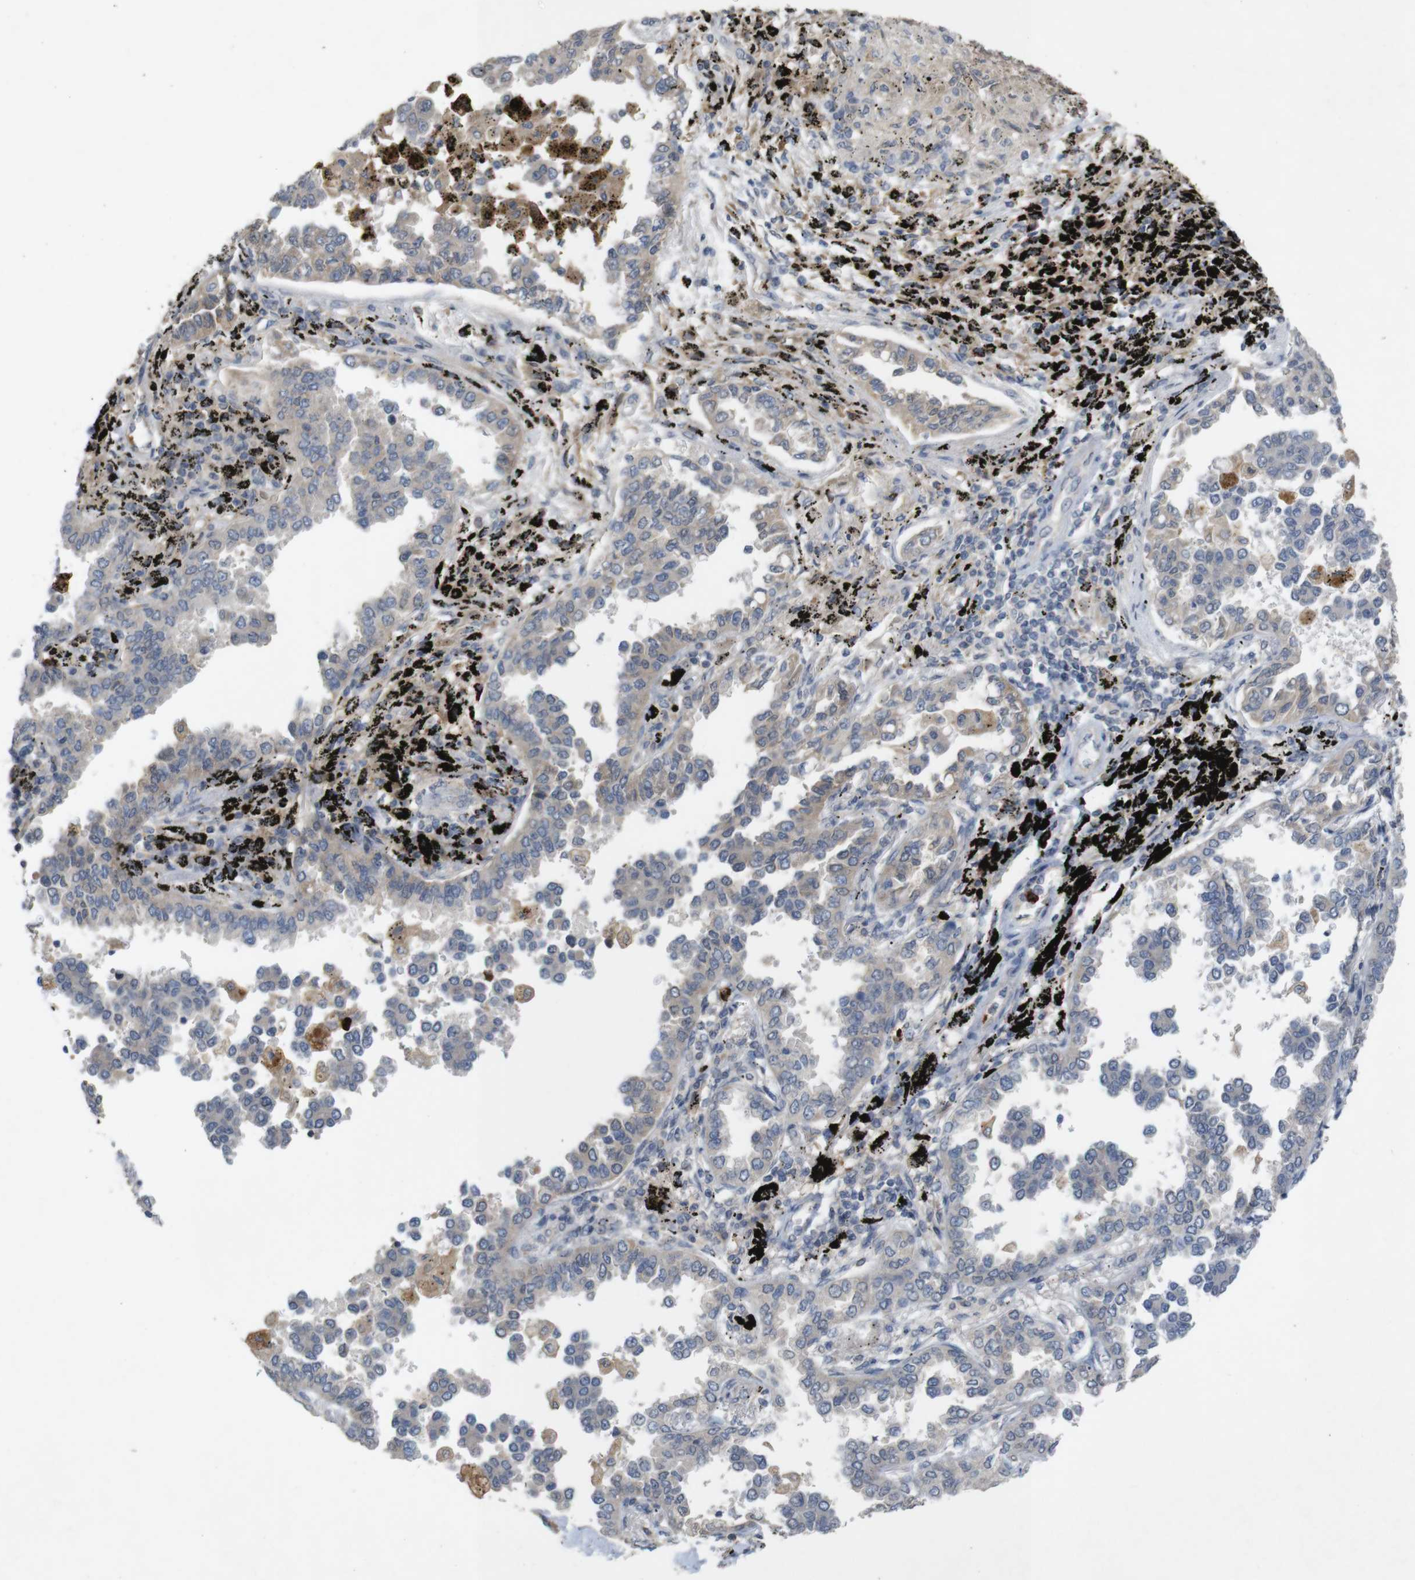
{"staining": {"intensity": "moderate", "quantity": "<25%", "location": "cytoplasmic/membranous"}, "tissue": "lung cancer", "cell_type": "Tumor cells", "image_type": "cancer", "snomed": [{"axis": "morphology", "description": "Normal tissue, NOS"}, {"axis": "morphology", "description": "Adenocarcinoma, NOS"}, {"axis": "topography", "description": "Lung"}], "caption": "Tumor cells exhibit low levels of moderate cytoplasmic/membranous positivity in about <25% of cells in human adenocarcinoma (lung).", "gene": "TSPAN14", "patient": {"sex": "male", "age": 59}}